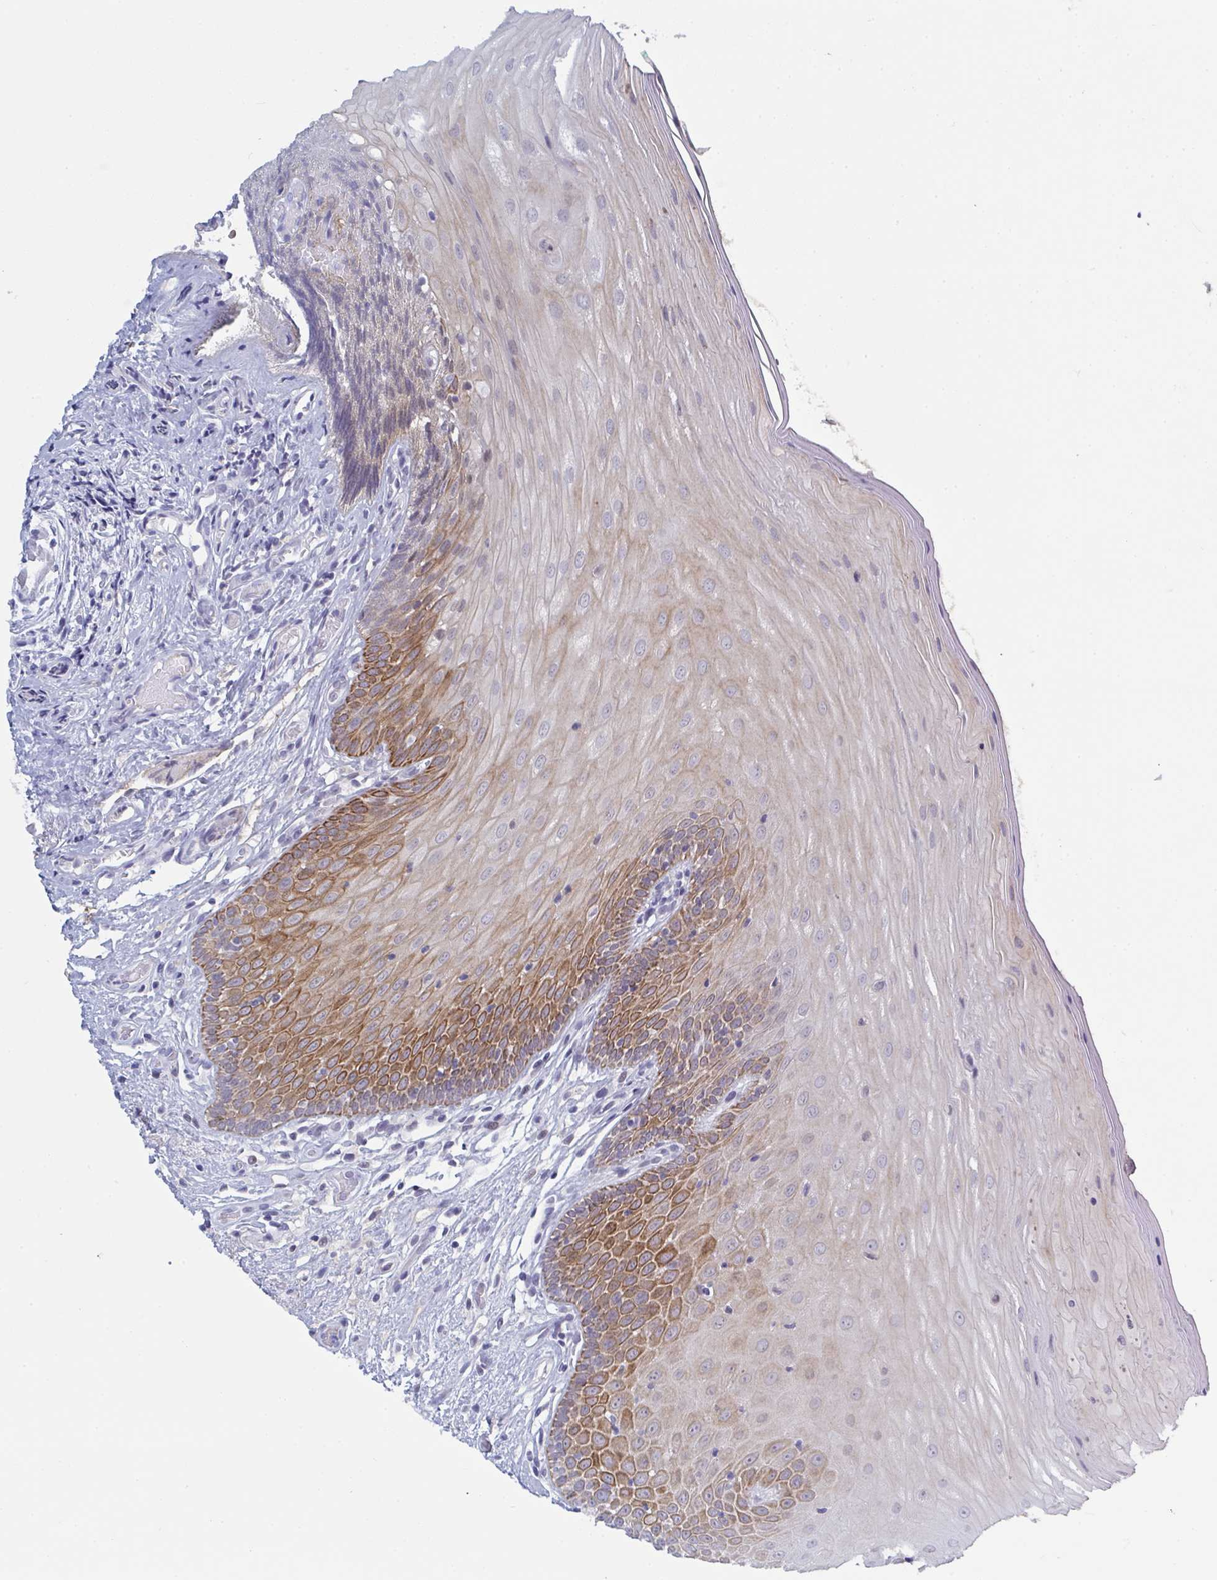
{"staining": {"intensity": "moderate", "quantity": "25%-75%", "location": "cytoplasmic/membranous"}, "tissue": "oral mucosa", "cell_type": "Squamous epithelial cells", "image_type": "normal", "snomed": [{"axis": "morphology", "description": "Normal tissue, NOS"}, {"axis": "topography", "description": "Oral tissue"}, {"axis": "topography", "description": "Tounge, NOS"}, {"axis": "topography", "description": "Head-Neck"}], "caption": "About 25%-75% of squamous epithelial cells in normal oral mucosa exhibit moderate cytoplasmic/membranous protein positivity as visualized by brown immunohistochemical staining.", "gene": "KDM4D", "patient": {"sex": "female", "age": 84}}